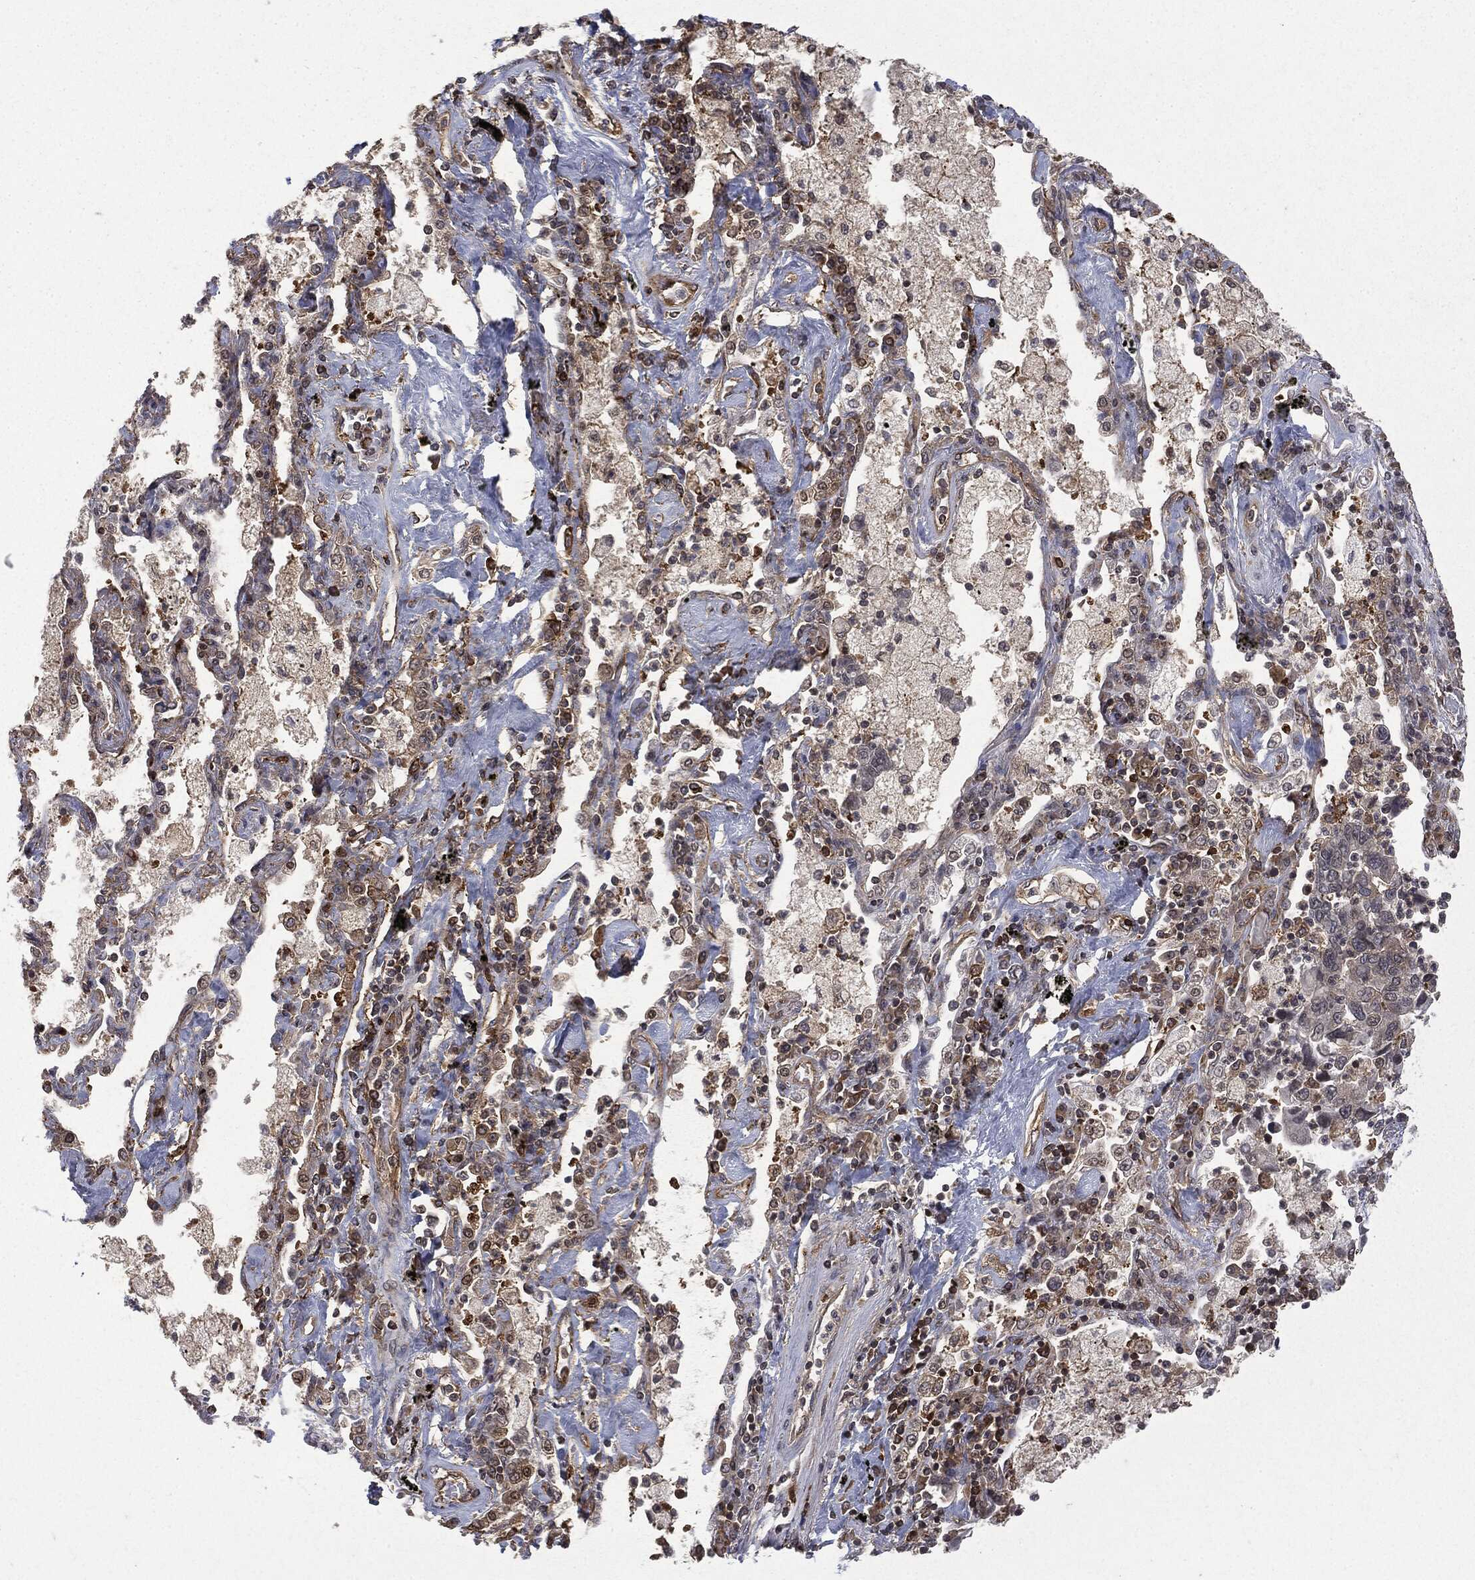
{"staining": {"intensity": "weak", "quantity": "25%-75%", "location": "cytoplasmic/membranous"}, "tissue": "lung cancer", "cell_type": "Tumor cells", "image_type": "cancer", "snomed": [{"axis": "morphology", "description": "Adenocarcinoma, NOS"}, {"axis": "topography", "description": "Lung"}], "caption": "A histopathology image of adenocarcinoma (lung) stained for a protein demonstrates weak cytoplasmic/membranous brown staining in tumor cells.", "gene": "SNX5", "patient": {"sex": "female", "age": 57}}